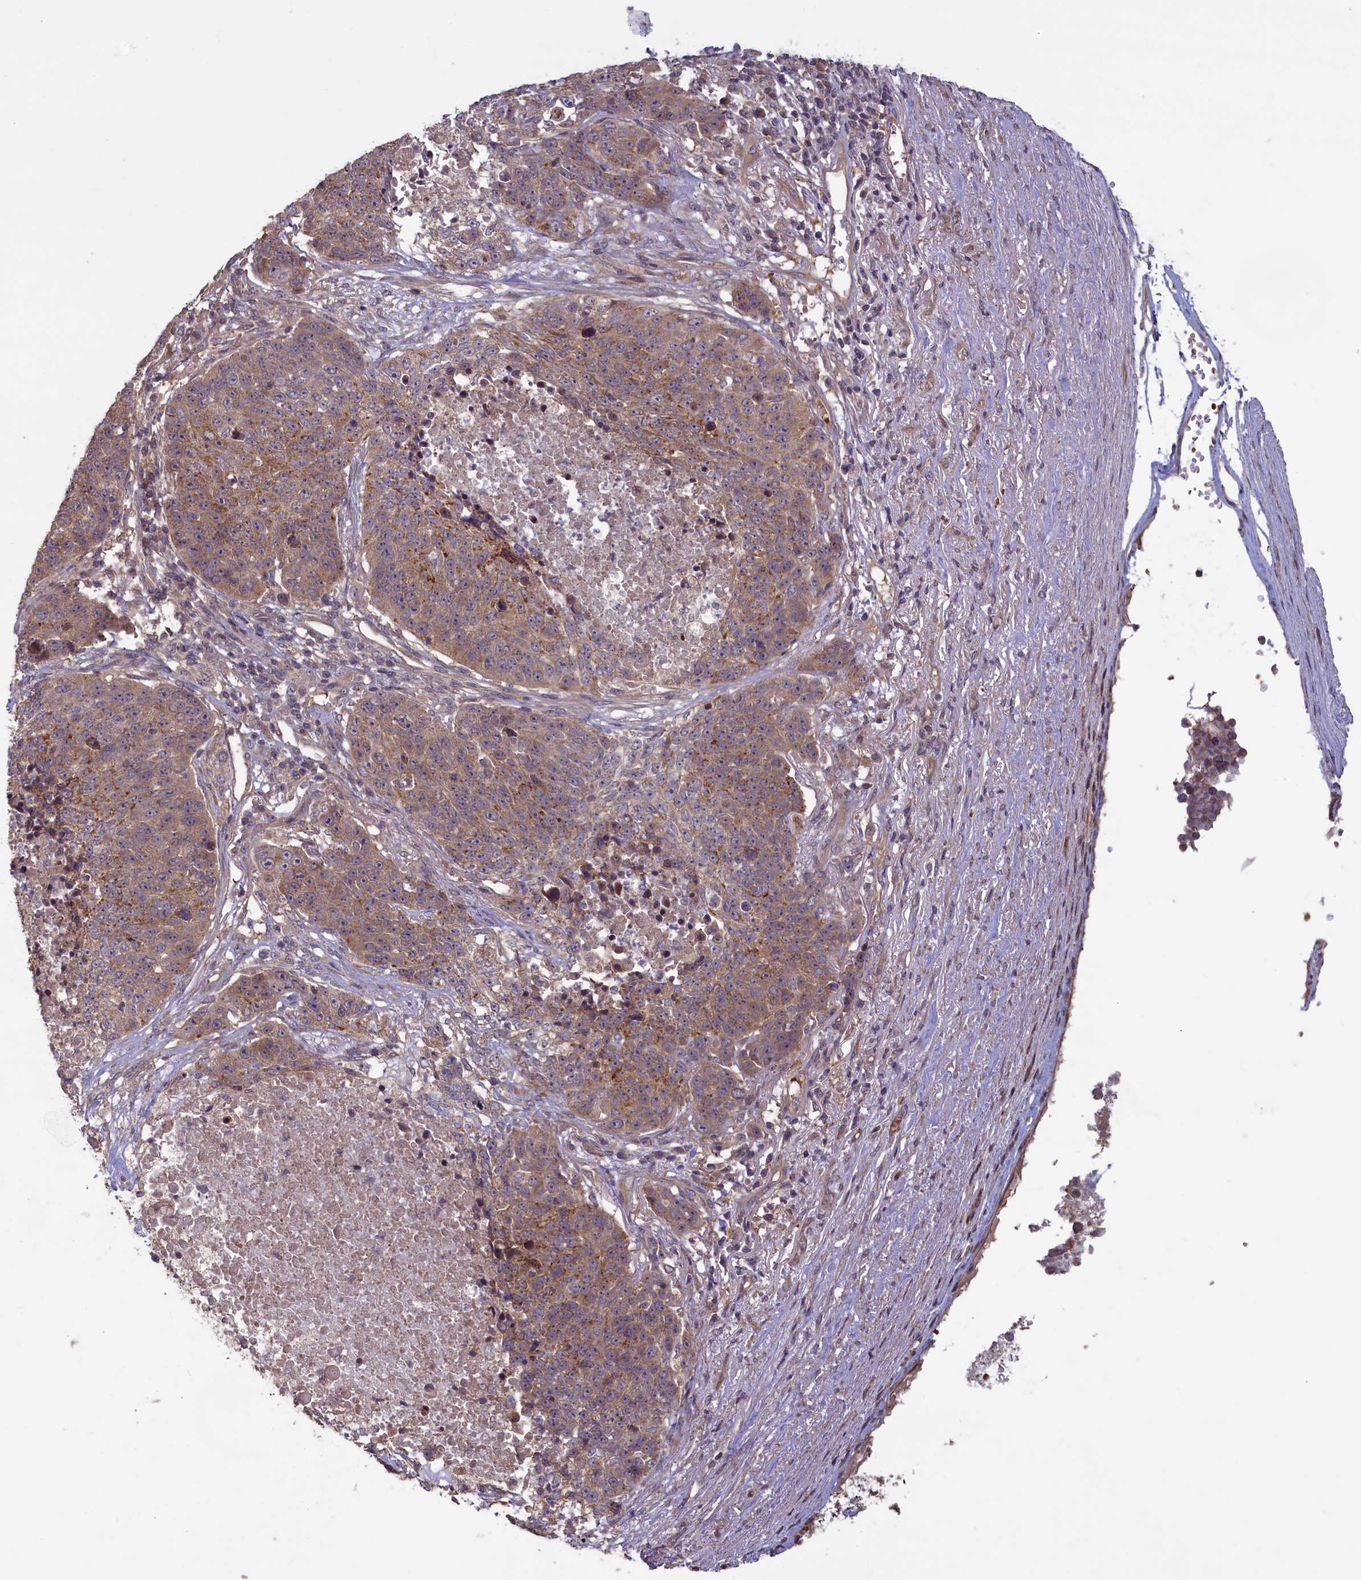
{"staining": {"intensity": "weak", "quantity": ">75%", "location": "cytoplasmic/membranous"}, "tissue": "lung cancer", "cell_type": "Tumor cells", "image_type": "cancer", "snomed": [{"axis": "morphology", "description": "Normal tissue, NOS"}, {"axis": "morphology", "description": "Squamous cell carcinoma, NOS"}, {"axis": "topography", "description": "Lymph node"}, {"axis": "topography", "description": "Lung"}], "caption": "IHC (DAB (3,3'-diaminobenzidine)) staining of squamous cell carcinoma (lung) exhibits weak cytoplasmic/membranous protein staining in approximately >75% of tumor cells.", "gene": "CIAO2B", "patient": {"sex": "male", "age": 66}}